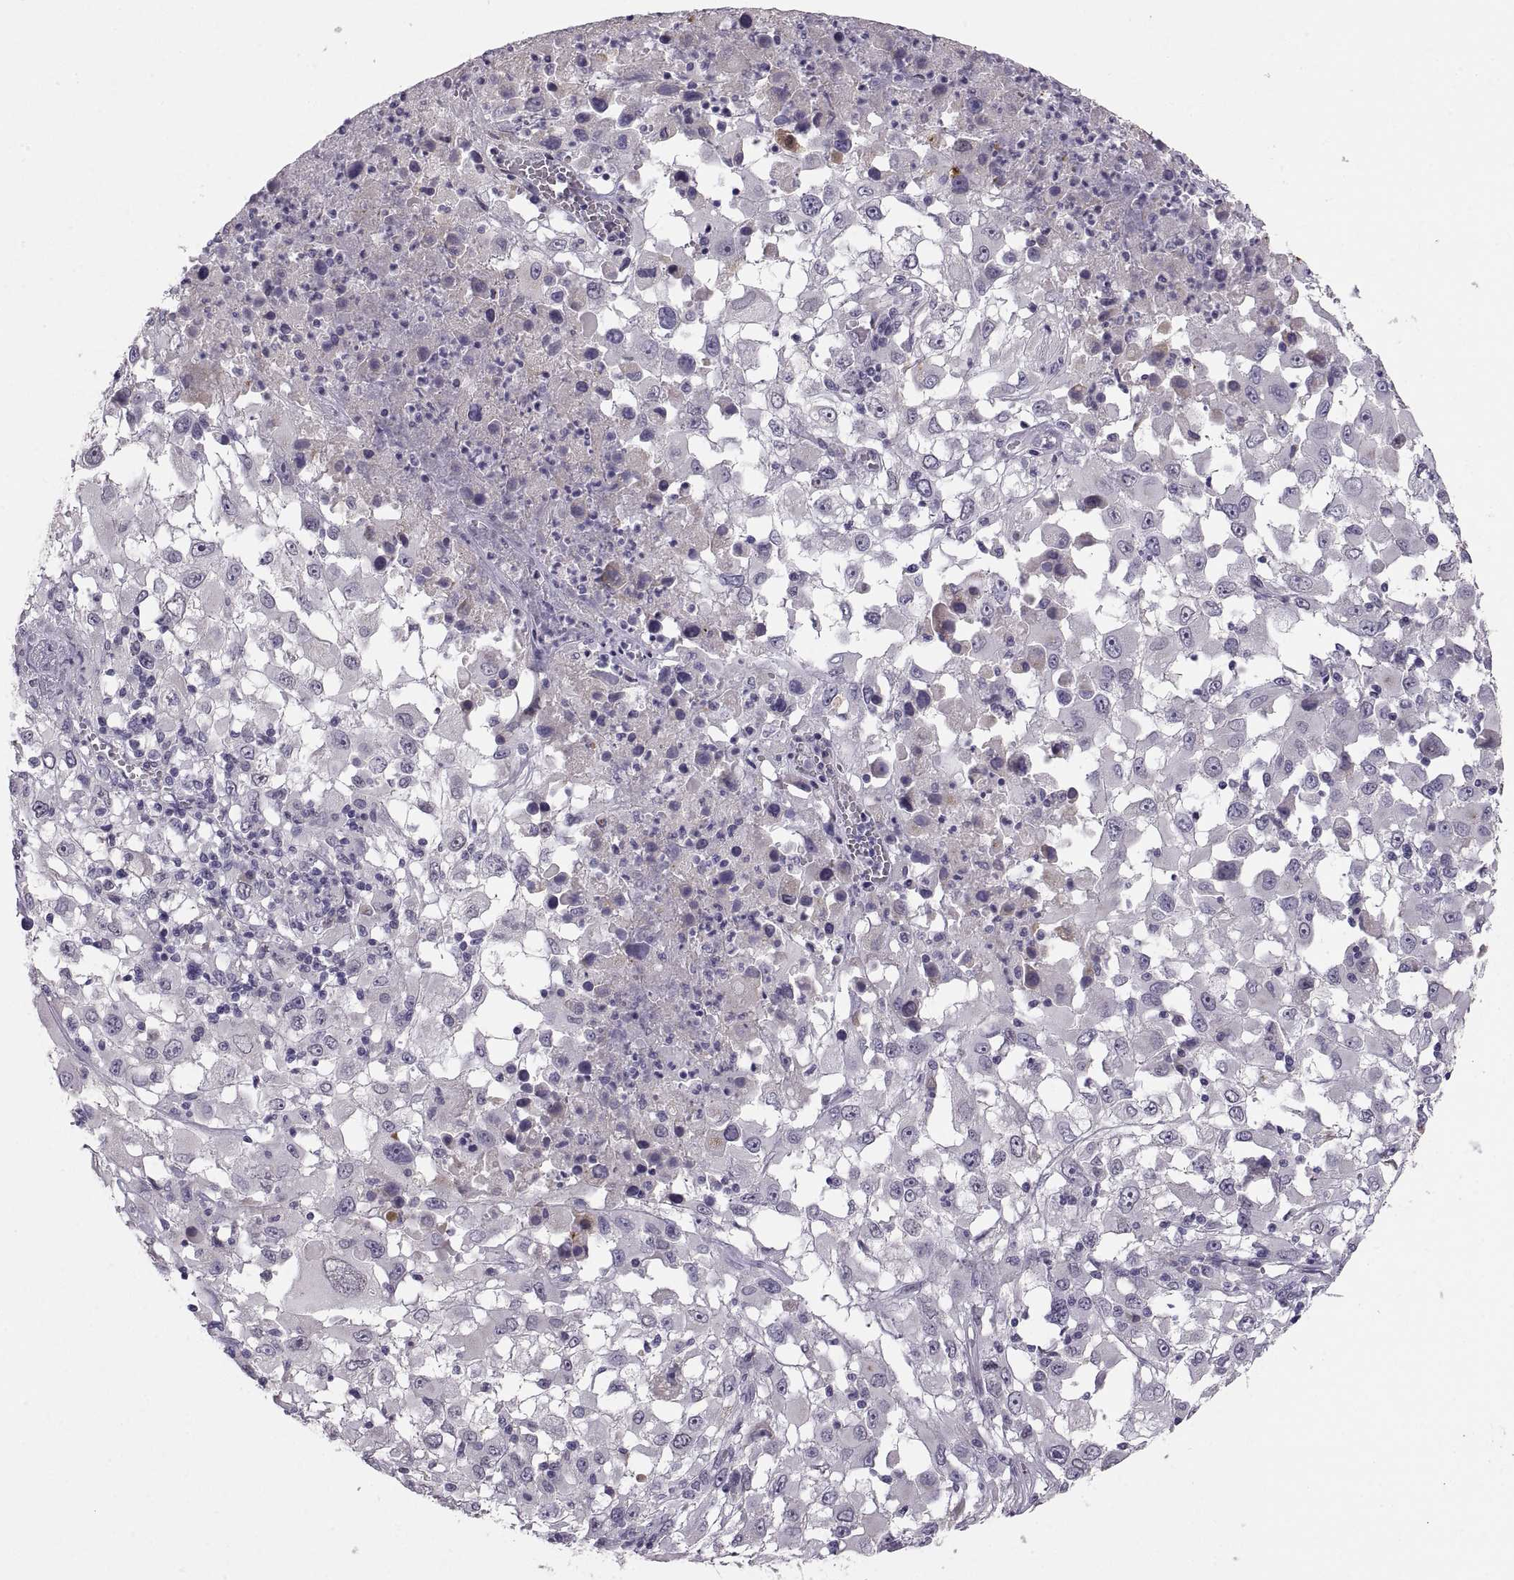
{"staining": {"intensity": "negative", "quantity": "none", "location": "none"}, "tissue": "melanoma", "cell_type": "Tumor cells", "image_type": "cancer", "snomed": [{"axis": "morphology", "description": "Malignant melanoma, Metastatic site"}, {"axis": "topography", "description": "Soft tissue"}], "caption": "A micrograph of malignant melanoma (metastatic site) stained for a protein displays no brown staining in tumor cells.", "gene": "MAGEB18", "patient": {"sex": "male", "age": 50}}